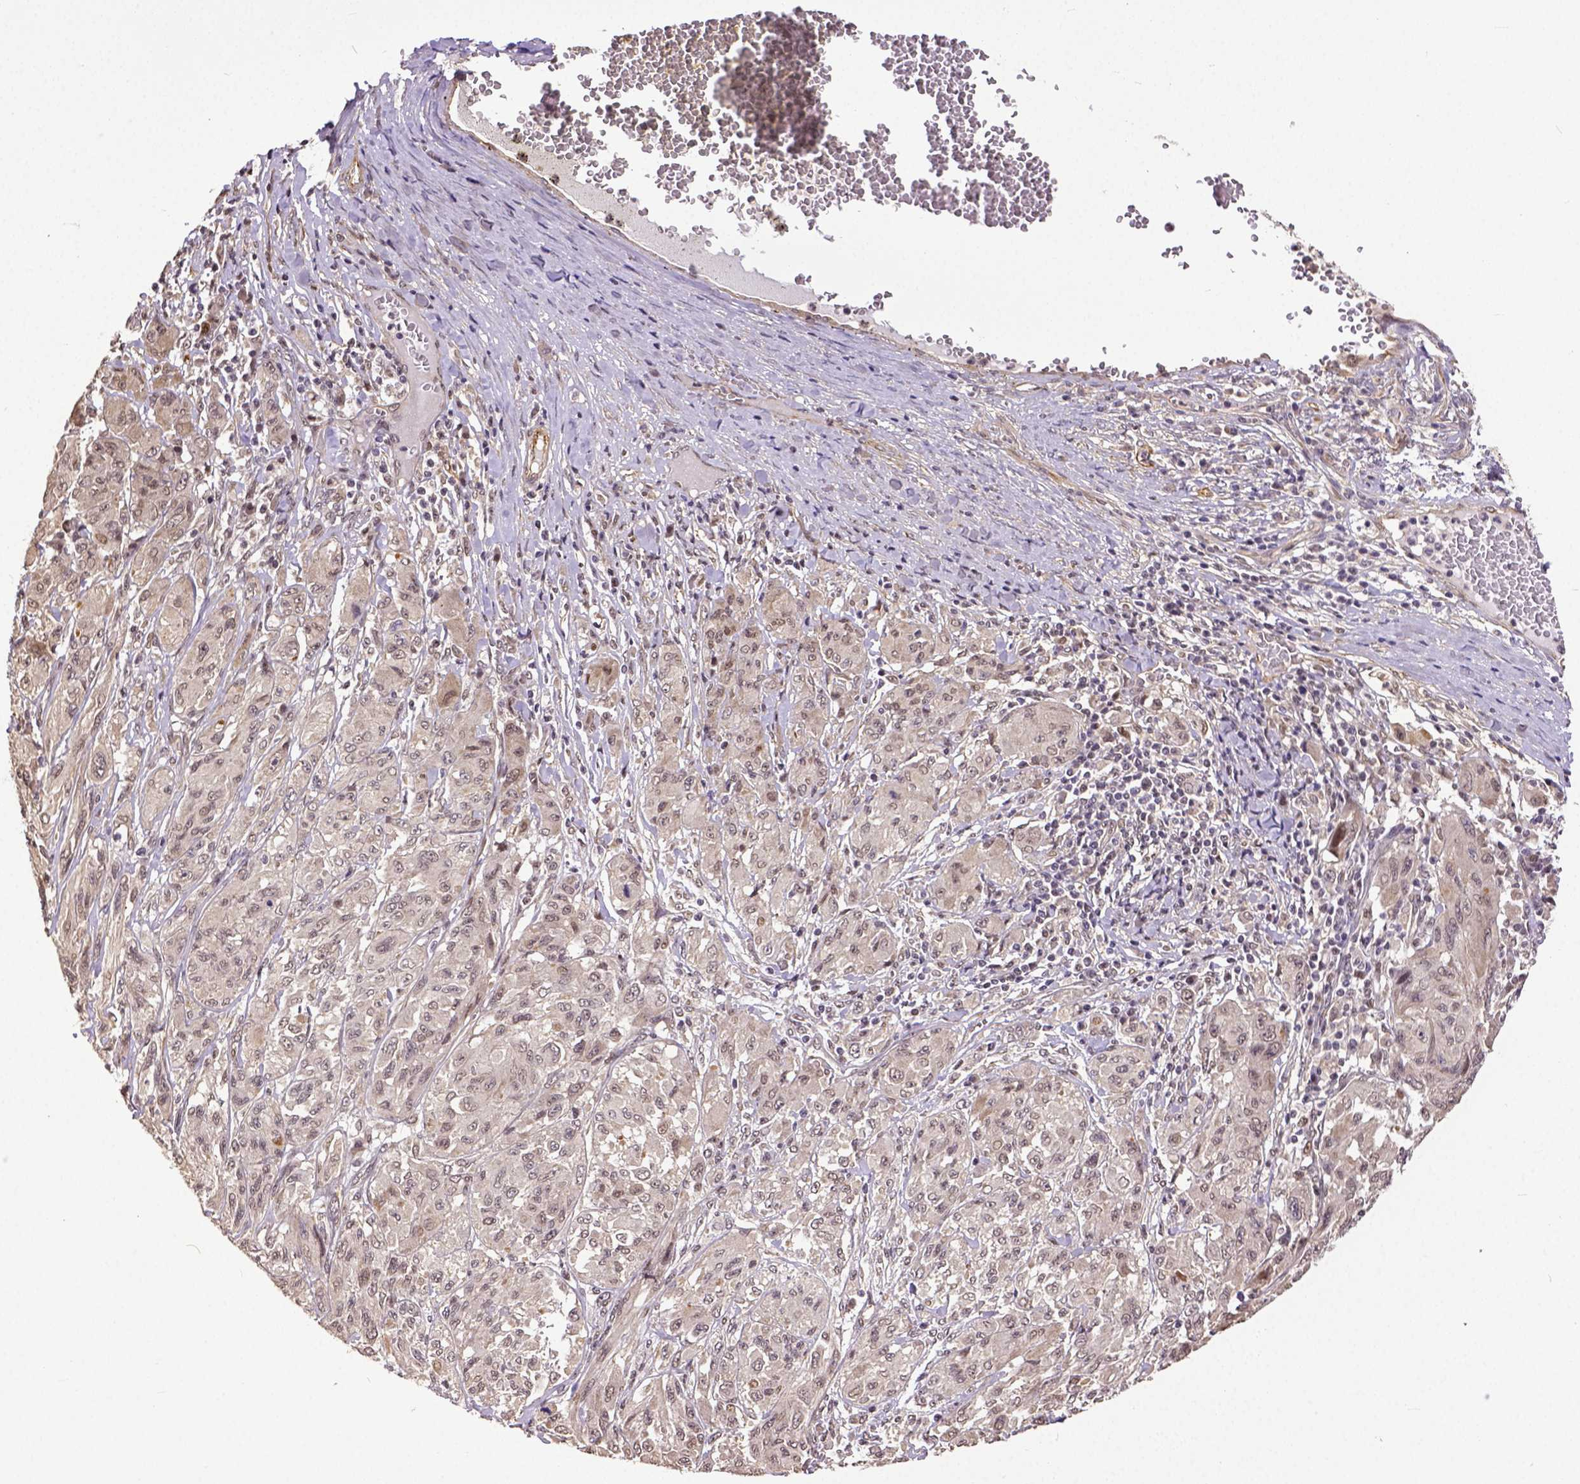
{"staining": {"intensity": "weak", "quantity": "<25%", "location": "cytoplasmic/membranous"}, "tissue": "melanoma", "cell_type": "Tumor cells", "image_type": "cancer", "snomed": [{"axis": "morphology", "description": "Malignant melanoma, NOS"}, {"axis": "topography", "description": "Skin"}], "caption": "IHC image of human malignant melanoma stained for a protein (brown), which exhibits no expression in tumor cells.", "gene": "DICER1", "patient": {"sex": "female", "age": 91}}